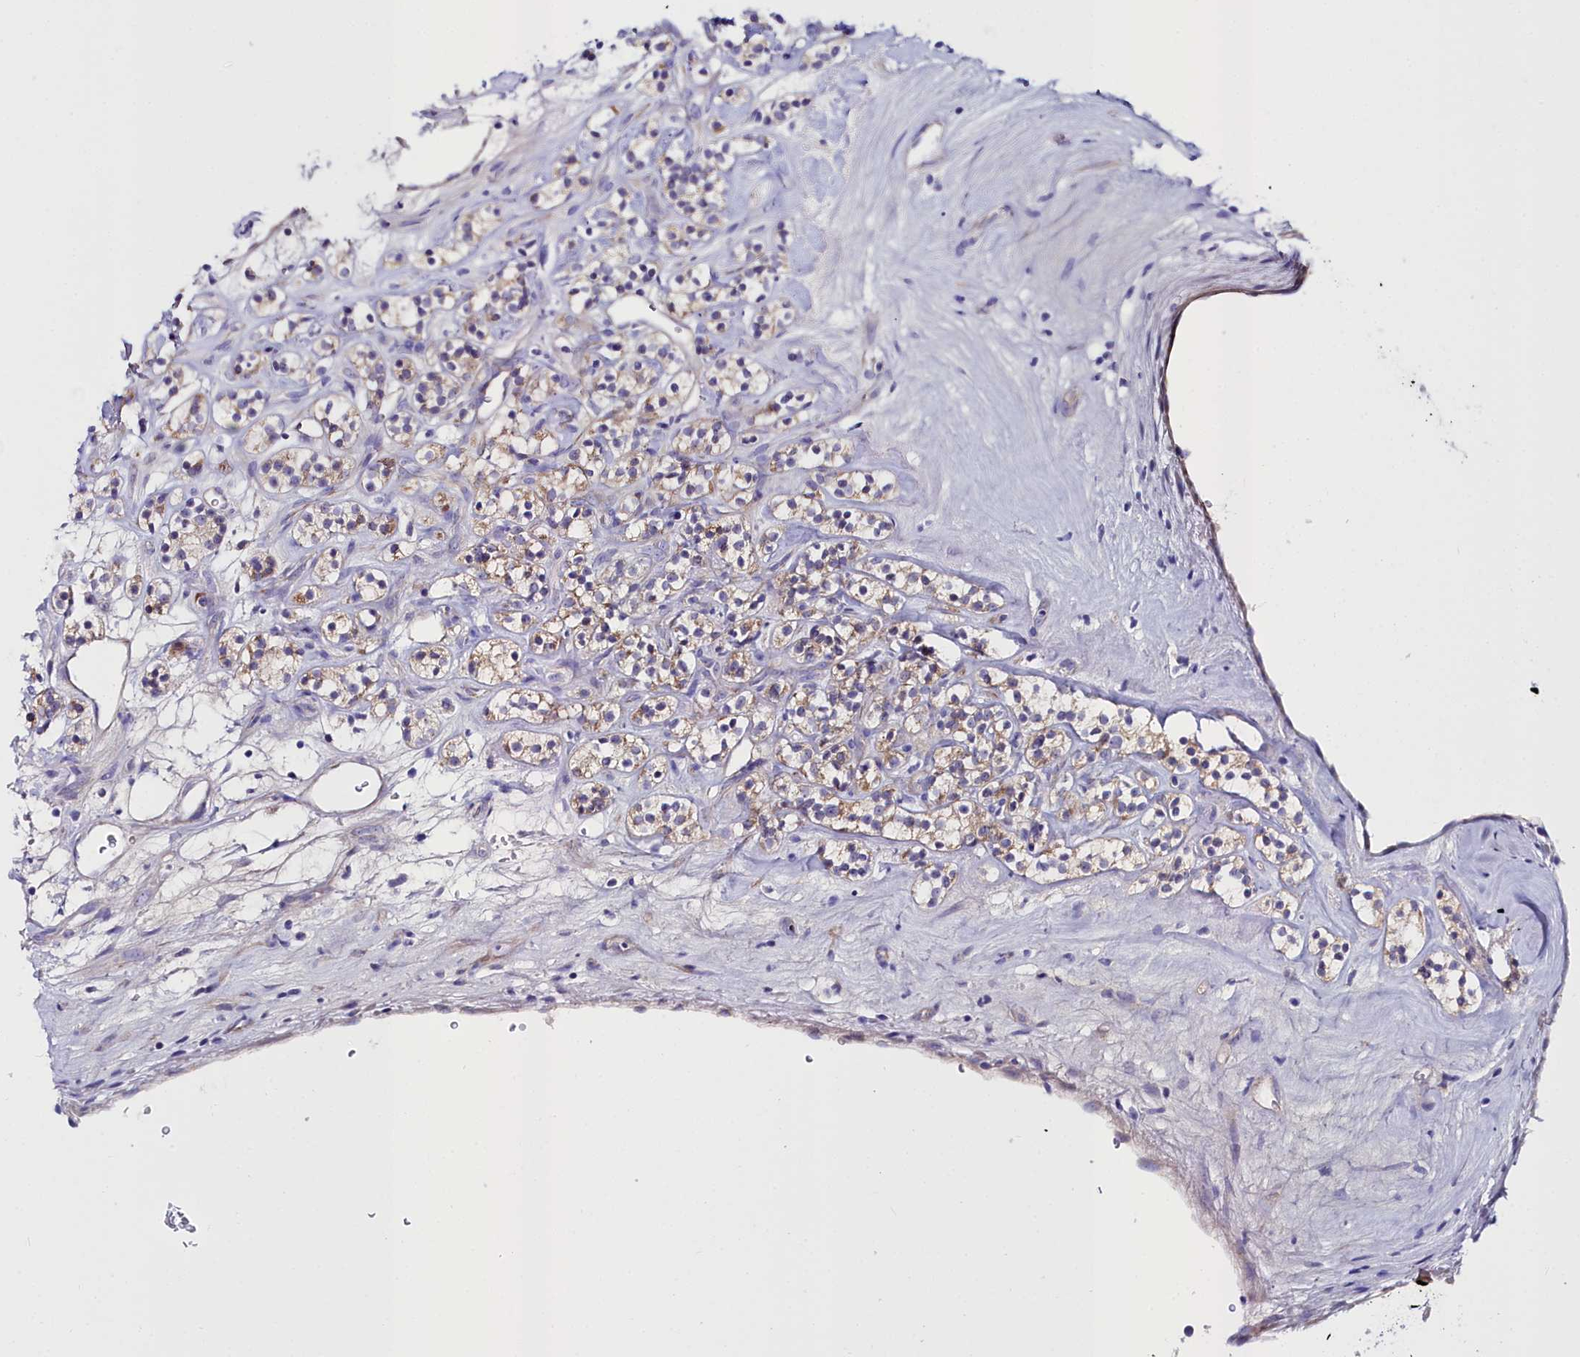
{"staining": {"intensity": "weak", "quantity": ">75%", "location": "cytoplasmic/membranous"}, "tissue": "renal cancer", "cell_type": "Tumor cells", "image_type": "cancer", "snomed": [{"axis": "morphology", "description": "Adenocarcinoma, NOS"}, {"axis": "topography", "description": "Kidney"}], "caption": "Renal adenocarcinoma stained with a protein marker demonstrates weak staining in tumor cells.", "gene": "SLC49A3", "patient": {"sex": "male", "age": 77}}